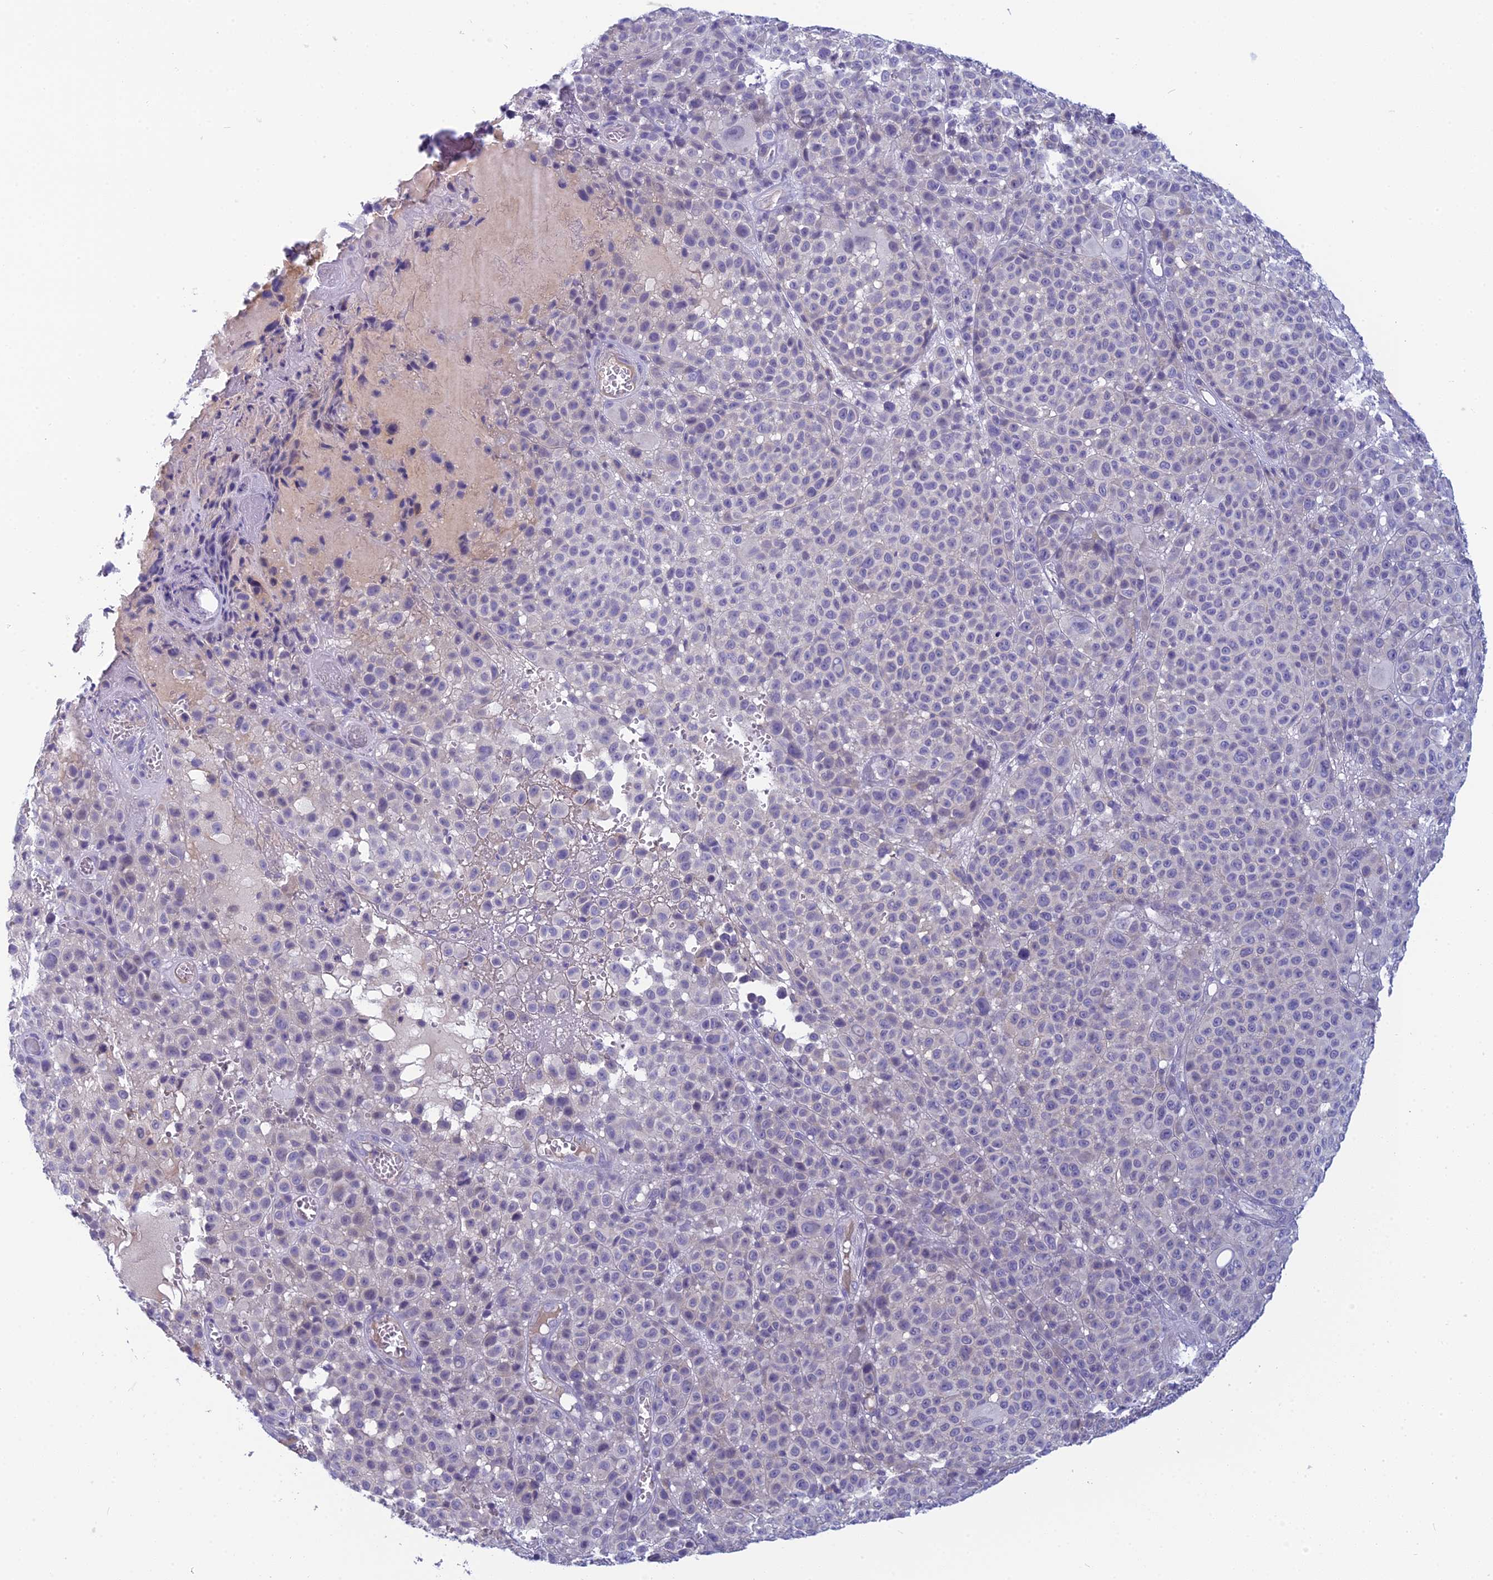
{"staining": {"intensity": "negative", "quantity": "none", "location": "none"}, "tissue": "melanoma", "cell_type": "Tumor cells", "image_type": "cancer", "snomed": [{"axis": "morphology", "description": "Malignant melanoma, NOS"}, {"axis": "topography", "description": "Skin"}], "caption": "Human melanoma stained for a protein using immunohistochemistry exhibits no expression in tumor cells.", "gene": "RBM41", "patient": {"sex": "female", "age": 94}}